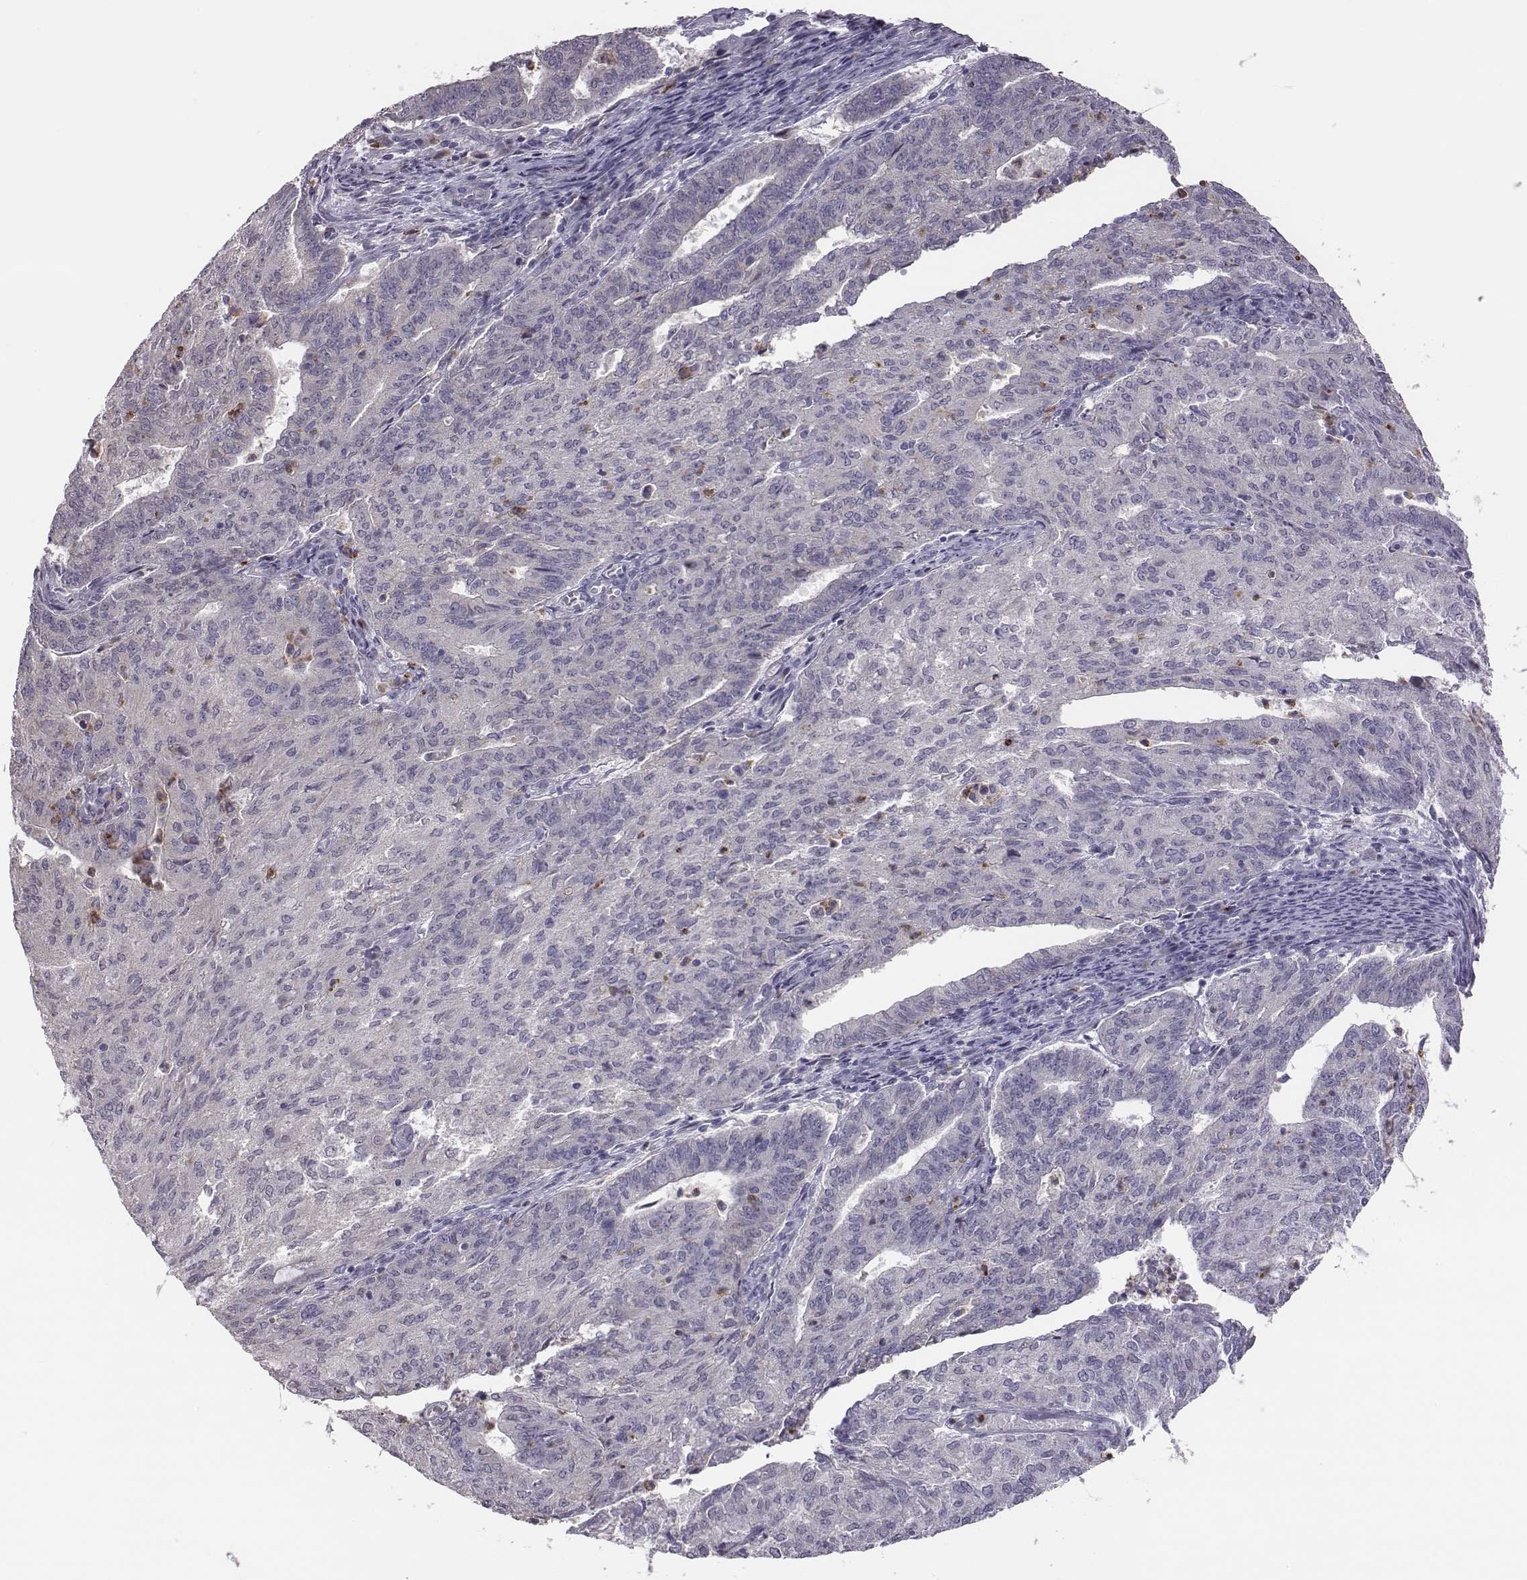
{"staining": {"intensity": "negative", "quantity": "none", "location": "none"}, "tissue": "endometrial cancer", "cell_type": "Tumor cells", "image_type": "cancer", "snomed": [{"axis": "morphology", "description": "Adenocarcinoma, NOS"}, {"axis": "topography", "description": "Endometrium"}], "caption": "Image shows no significant protein positivity in tumor cells of endometrial cancer (adenocarcinoma). The staining is performed using DAB brown chromogen with nuclei counter-stained in using hematoxylin.", "gene": "KMO", "patient": {"sex": "female", "age": 82}}